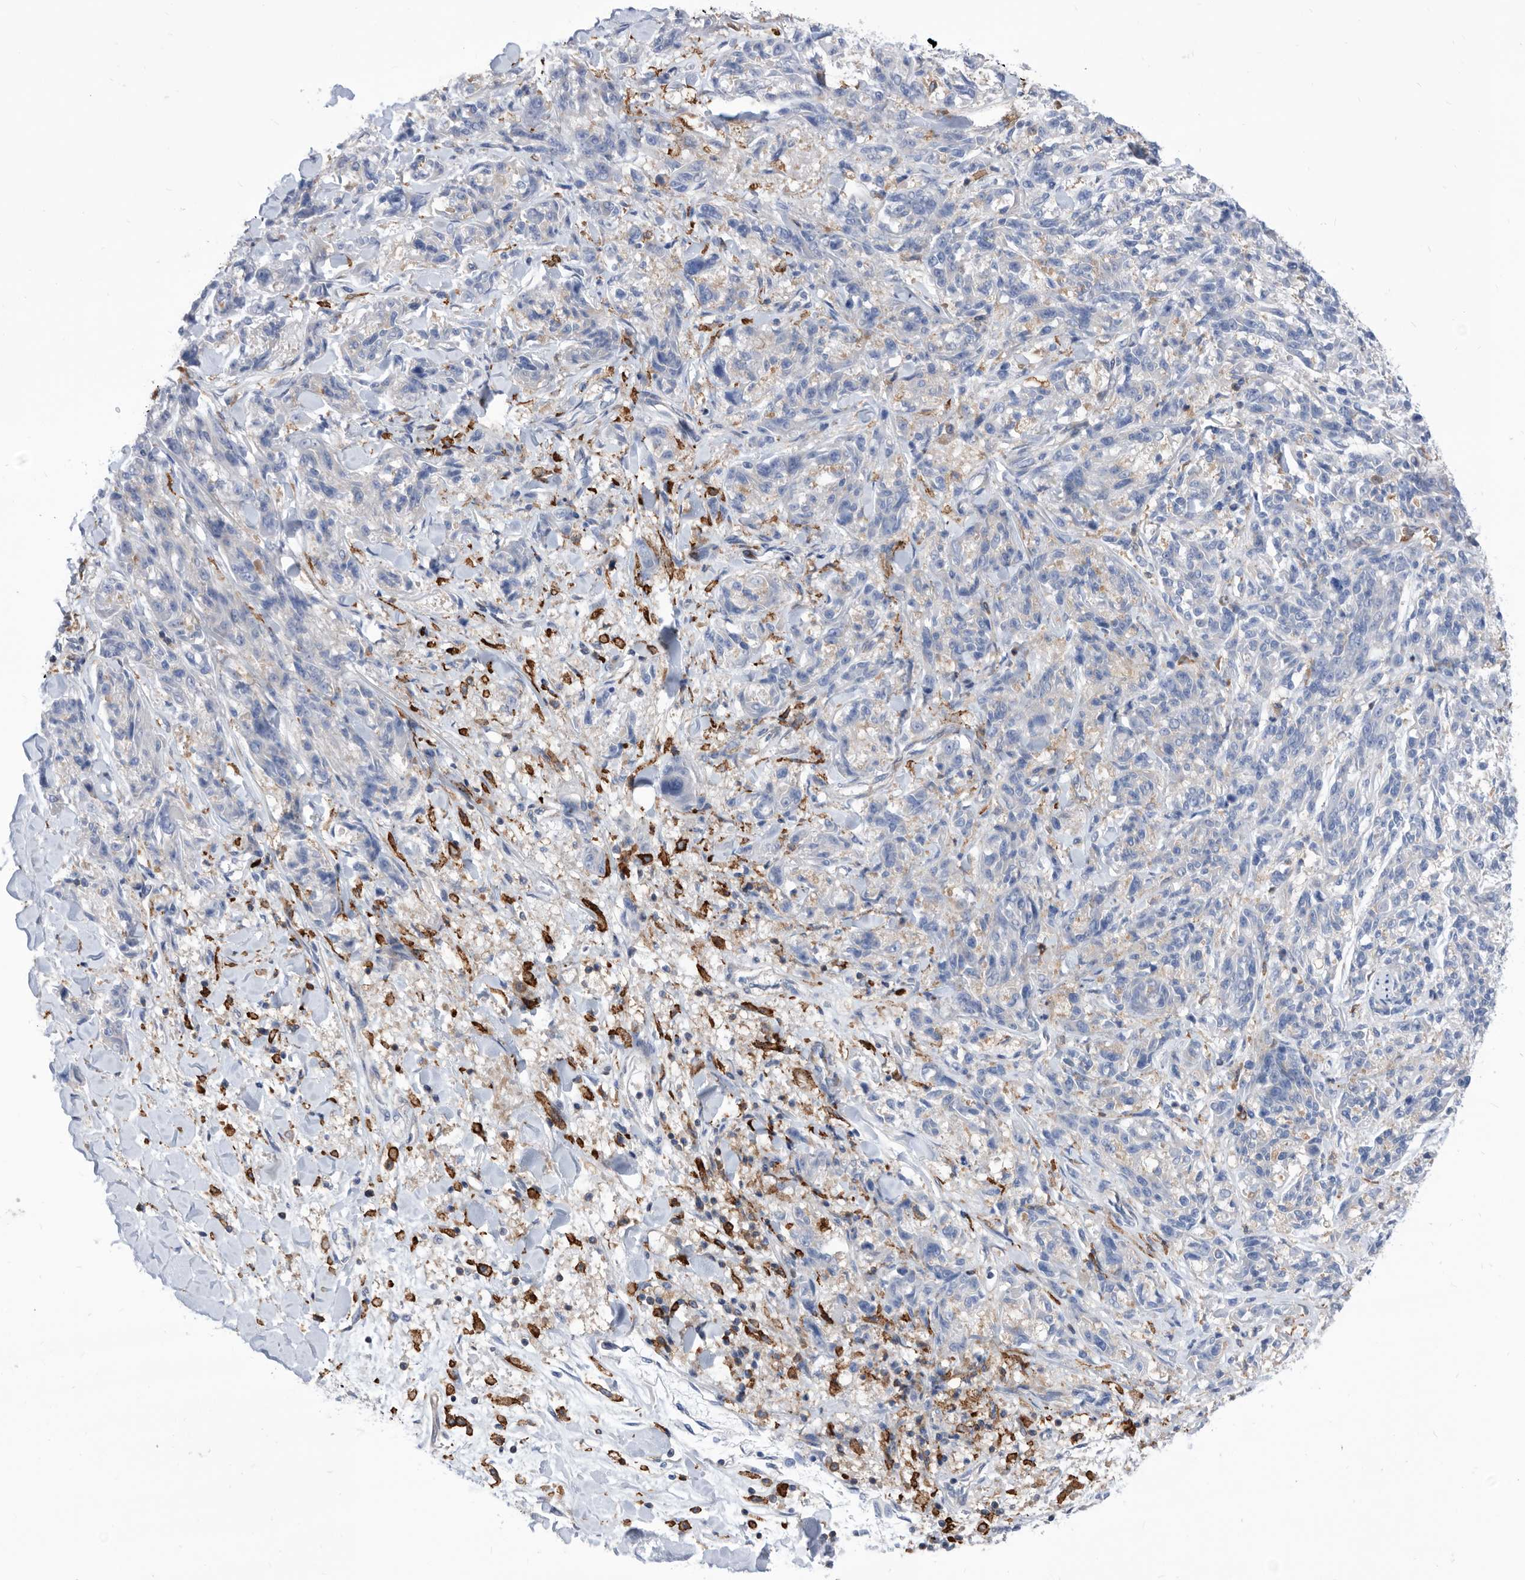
{"staining": {"intensity": "negative", "quantity": "none", "location": "none"}, "tissue": "melanoma", "cell_type": "Tumor cells", "image_type": "cancer", "snomed": [{"axis": "morphology", "description": "Malignant melanoma, NOS"}, {"axis": "topography", "description": "Skin"}], "caption": "DAB (3,3'-diaminobenzidine) immunohistochemical staining of melanoma displays no significant expression in tumor cells.", "gene": "SMG7", "patient": {"sex": "male", "age": 53}}